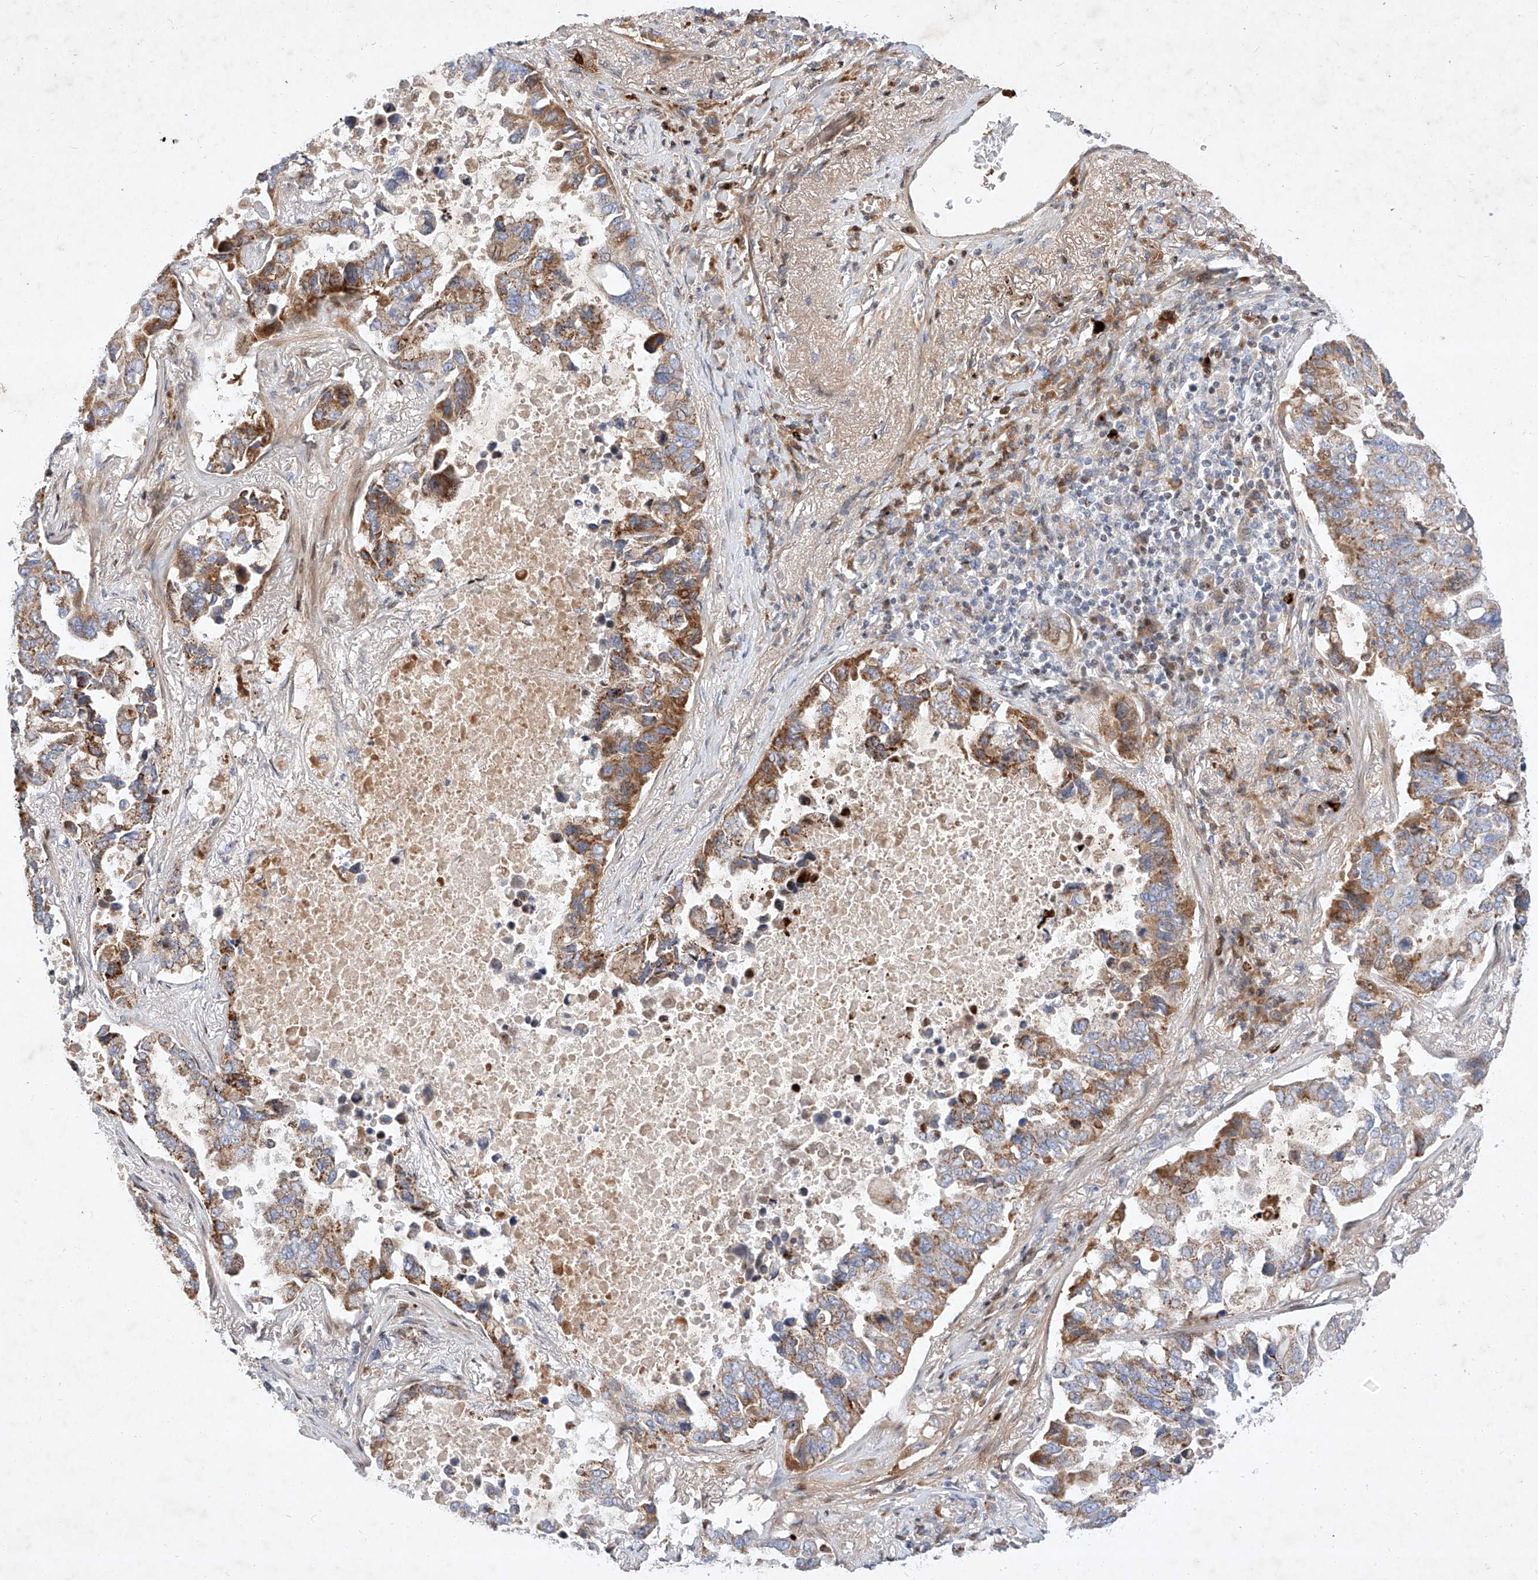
{"staining": {"intensity": "moderate", "quantity": ">75%", "location": "cytoplasmic/membranous"}, "tissue": "lung cancer", "cell_type": "Tumor cells", "image_type": "cancer", "snomed": [{"axis": "morphology", "description": "Adenocarcinoma, NOS"}, {"axis": "topography", "description": "Lung"}], "caption": "High-magnification brightfield microscopy of lung cancer (adenocarcinoma) stained with DAB (brown) and counterstained with hematoxylin (blue). tumor cells exhibit moderate cytoplasmic/membranous staining is identified in about>75% of cells. (IHC, brightfield microscopy, high magnification).", "gene": "OSGEPL1", "patient": {"sex": "male", "age": 64}}